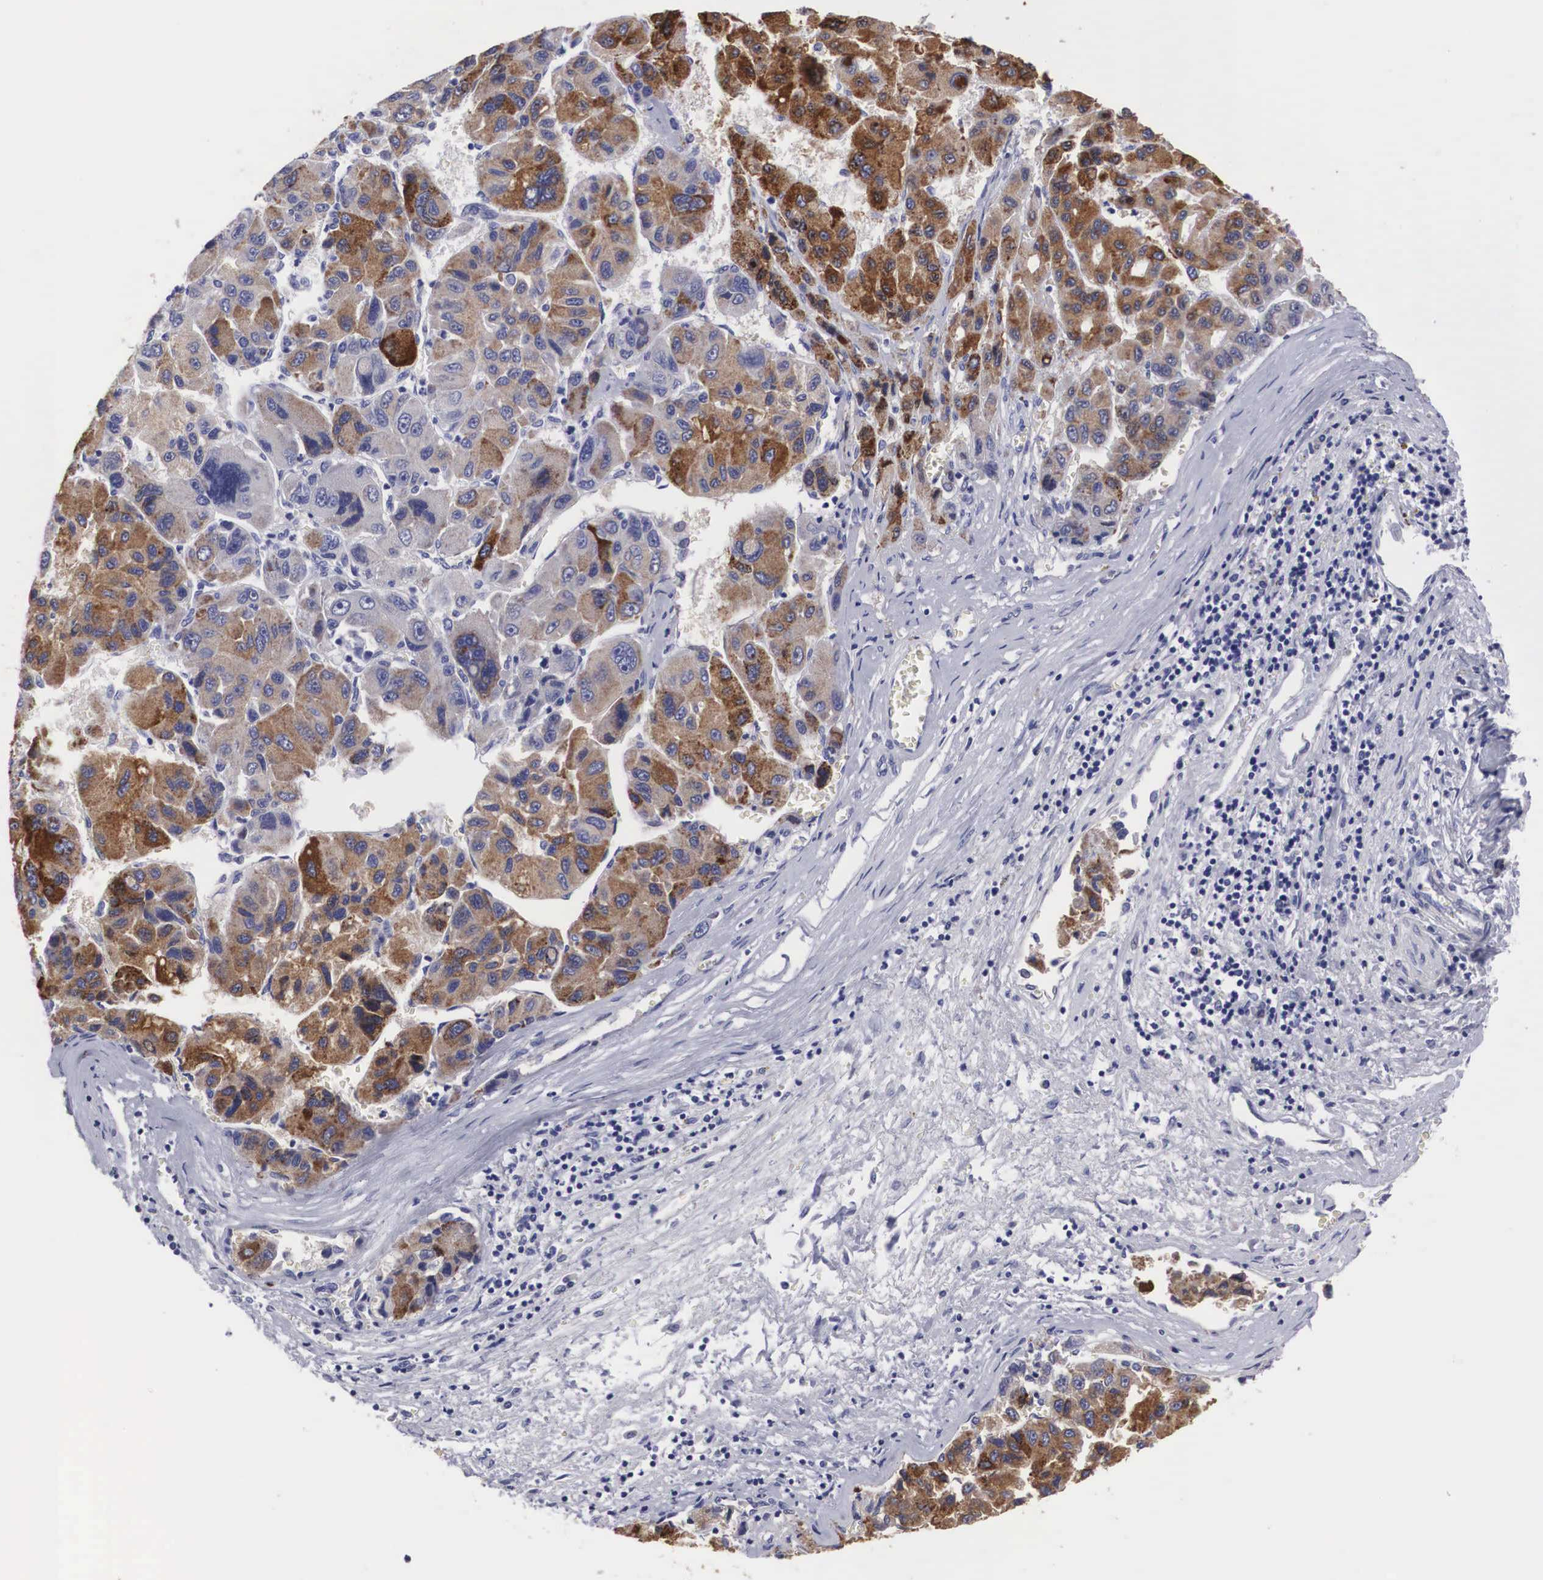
{"staining": {"intensity": "strong", "quantity": ">75%", "location": "cytoplasmic/membranous"}, "tissue": "liver cancer", "cell_type": "Tumor cells", "image_type": "cancer", "snomed": [{"axis": "morphology", "description": "Carcinoma, Hepatocellular, NOS"}, {"axis": "topography", "description": "Liver"}], "caption": "Liver cancer (hepatocellular carcinoma) was stained to show a protein in brown. There is high levels of strong cytoplasmic/membranous positivity in approximately >75% of tumor cells. The protein is shown in brown color, while the nuclei are stained blue.", "gene": "ARMCX3", "patient": {"sex": "male", "age": 64}}